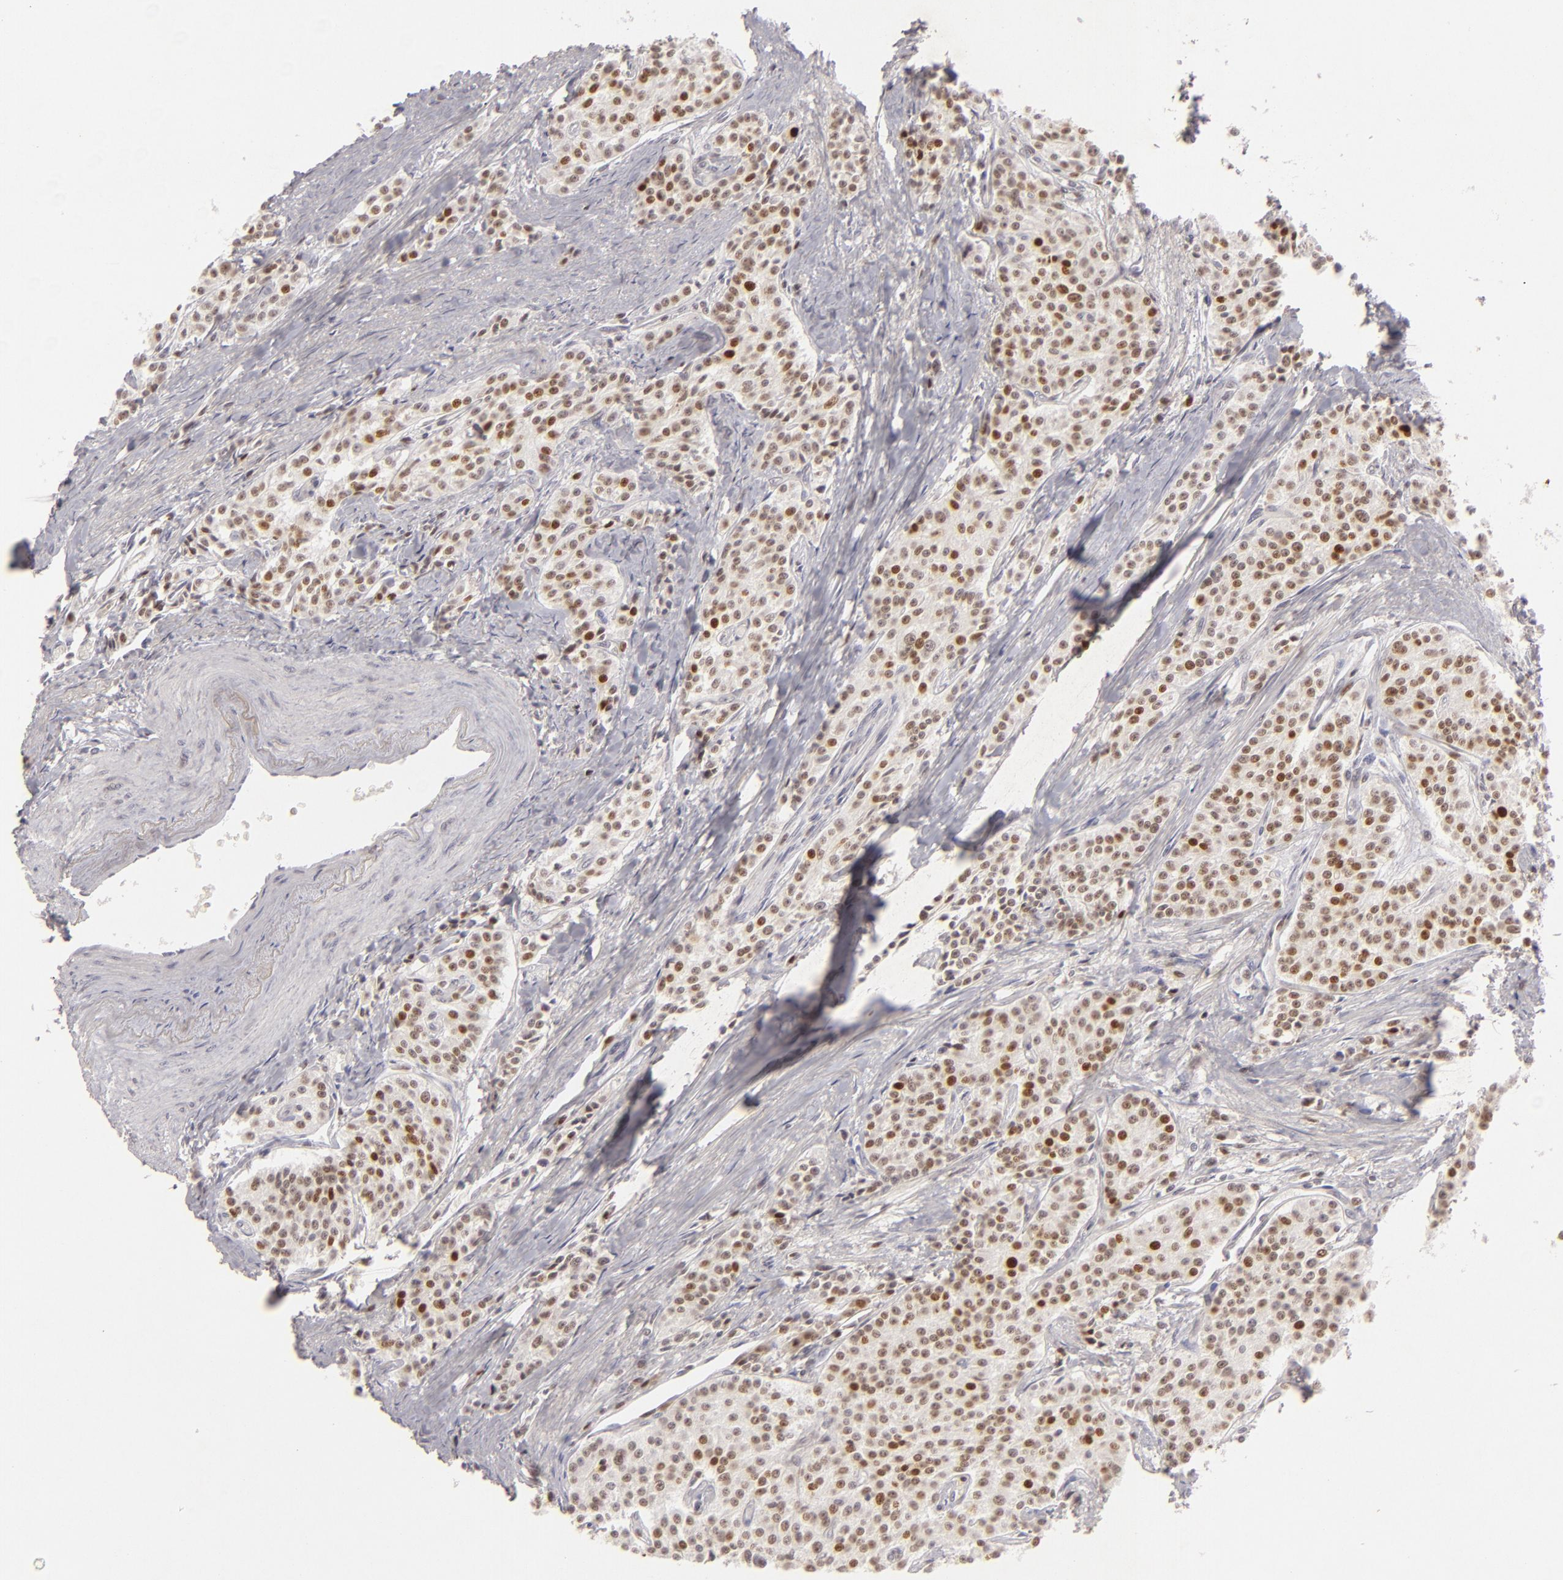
{"staining": {"intensity": "moderate", "quantity": ">75%", "location": "nuclear"}, "tissue": "carcinoid", "cell_type": "Tumor cells", "image_type": "cancer", "snomed": [{"axis": "morphology", "description": "Carcinoid, malignant, NOS"}, {"axis": "topography", "description": "Stomach"}], "caption": "Malignant carcinoid stained with a brown dye exhibits moderate nuclear positive positivity in about >75% of tumor cells.", "gene": "FEN1", "patient": {"sex": "female", "age": 76}}